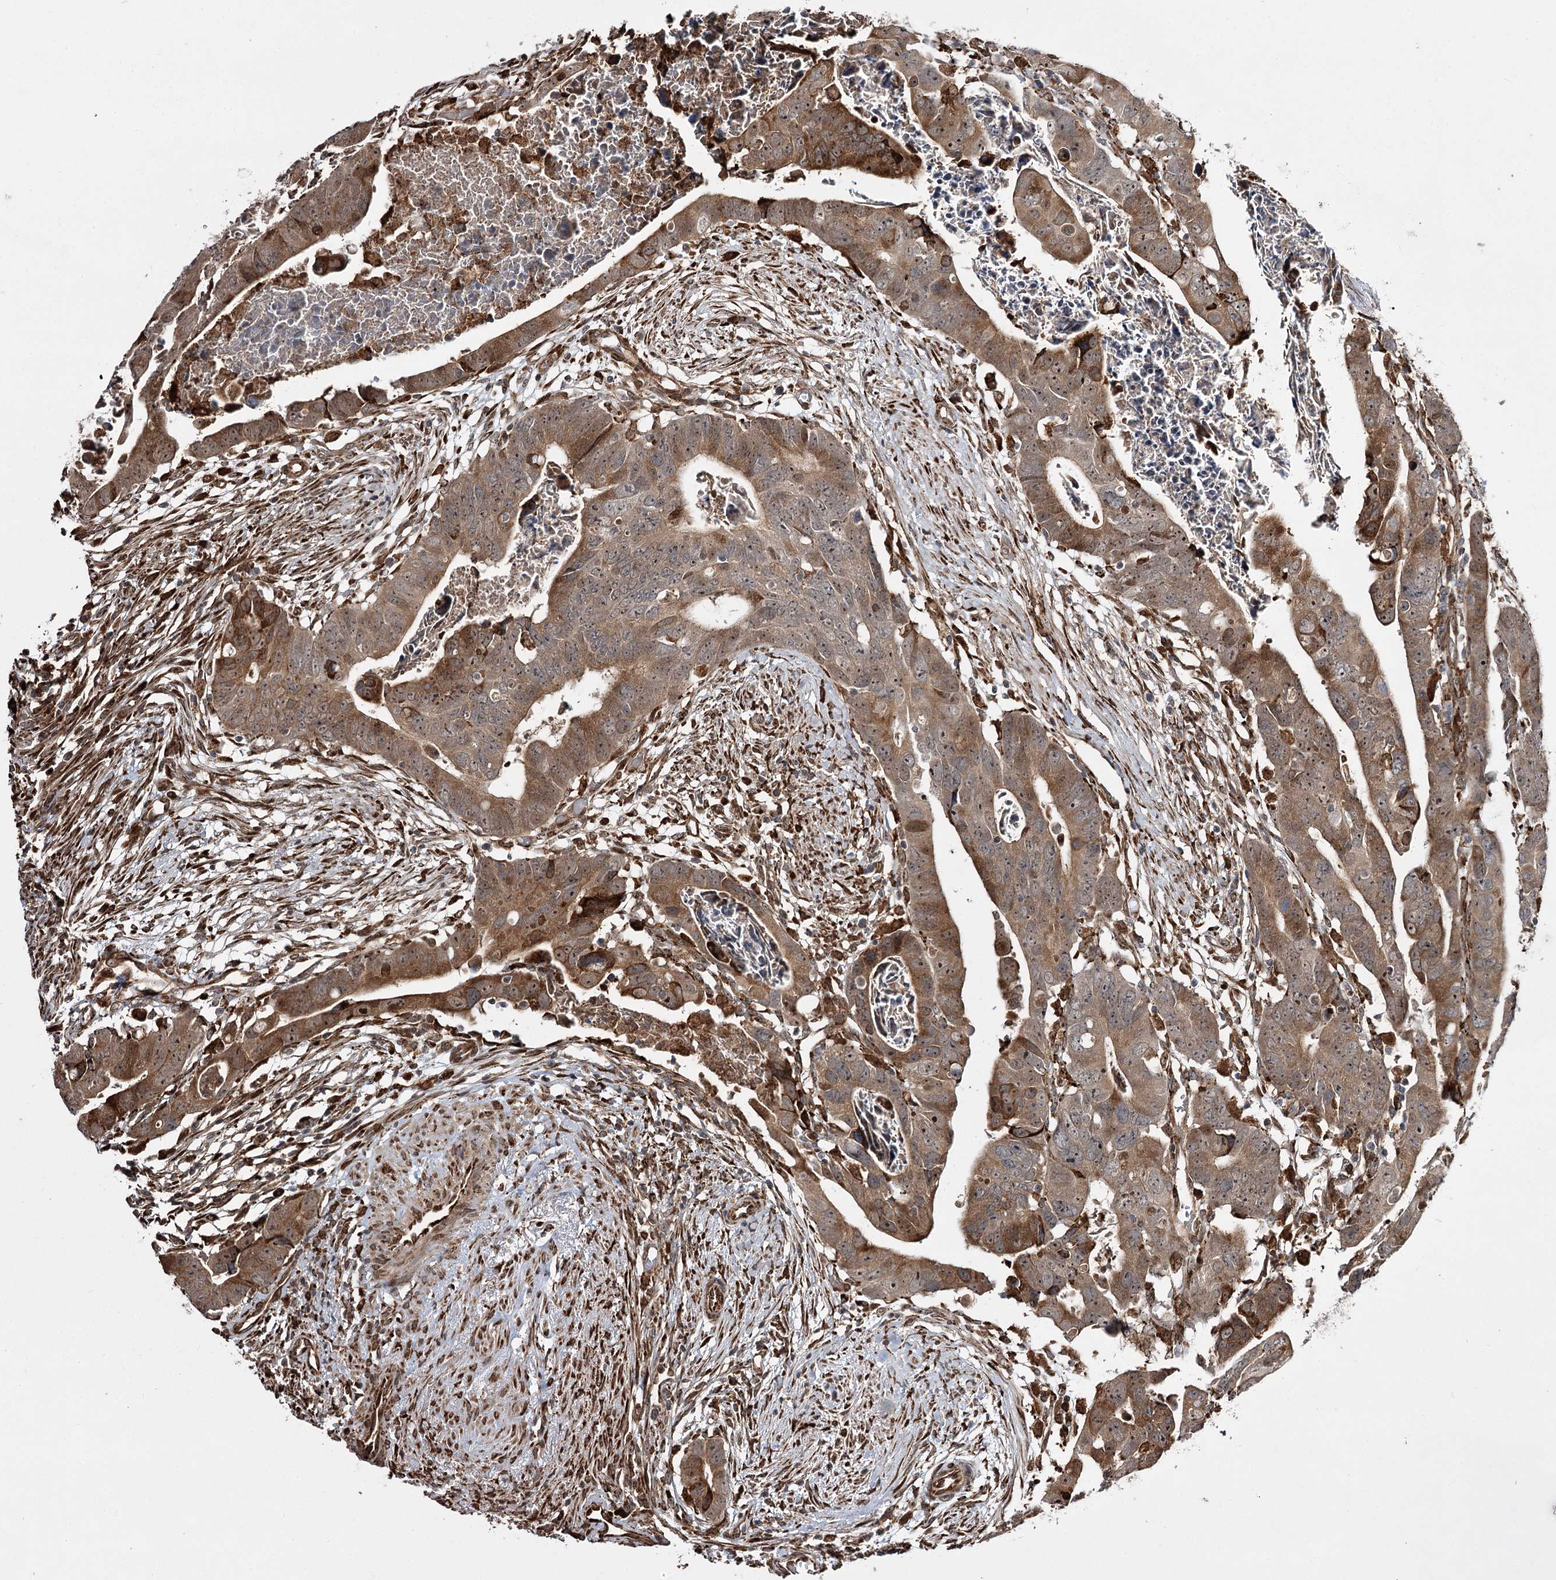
{"staining": {"intensity": "moderate", "quantity": ">75%", "location": "cytoplasmic/membranous,nuclear"}, "tissue": "colorectal cancer", "cell_type": "Tumor cells", "image_type": "cancer", "snomed": [{"axis": "morphology", "description": "Adenocarcinoma, NOS"}, {"axis": "topography", "description": "Rectum"}], "caption": "An immunohistochemistry (IHC) image of tumor tissue is shown. Protein staining in brown highlights moderate cytoplasmic/membranous and nuclear positivity in adenocarcinoma (colorectal) within tumor cells.", "gene": "FANCL", "patient": {"sex": "female", "age": 65}}